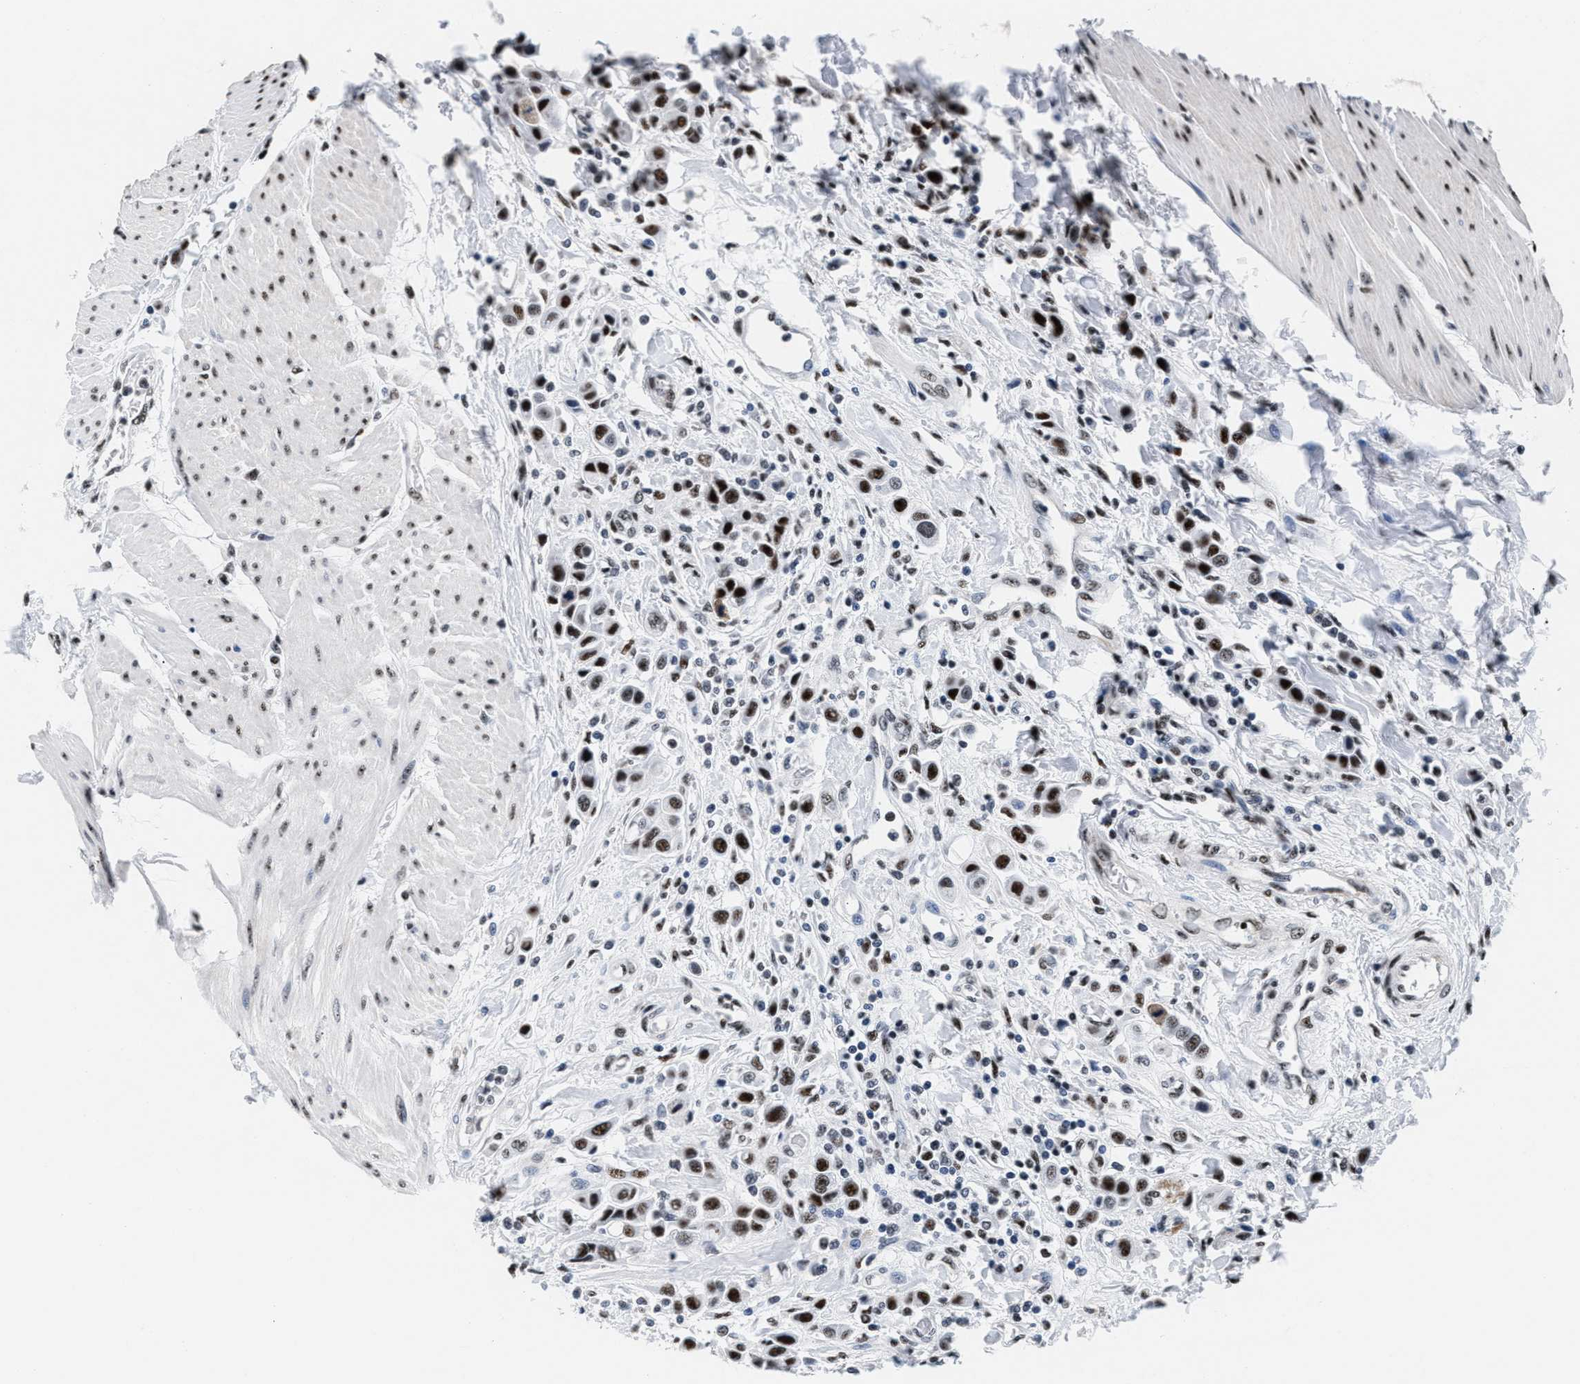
{"staining": {"intensity": "strong", "quantity": "25%-75%", "location": "nuclear"}, "tissue": "urothelial cancer", "cell_type": "Tumor cells", "image_type": "cancer", "snomed": [{"axis": "morphology", "description": "Urothelial carcinoma, High grade"}, {"axis": "topography", "description": "Urinary bladder"}], "caption": "Protein analysis of urothelial cancer tissue shows strong nuclear expression in approximately 25%-75% of tumor cells.", "gene": "RAD50", "patient": {"sex": "male", "age": 50}}